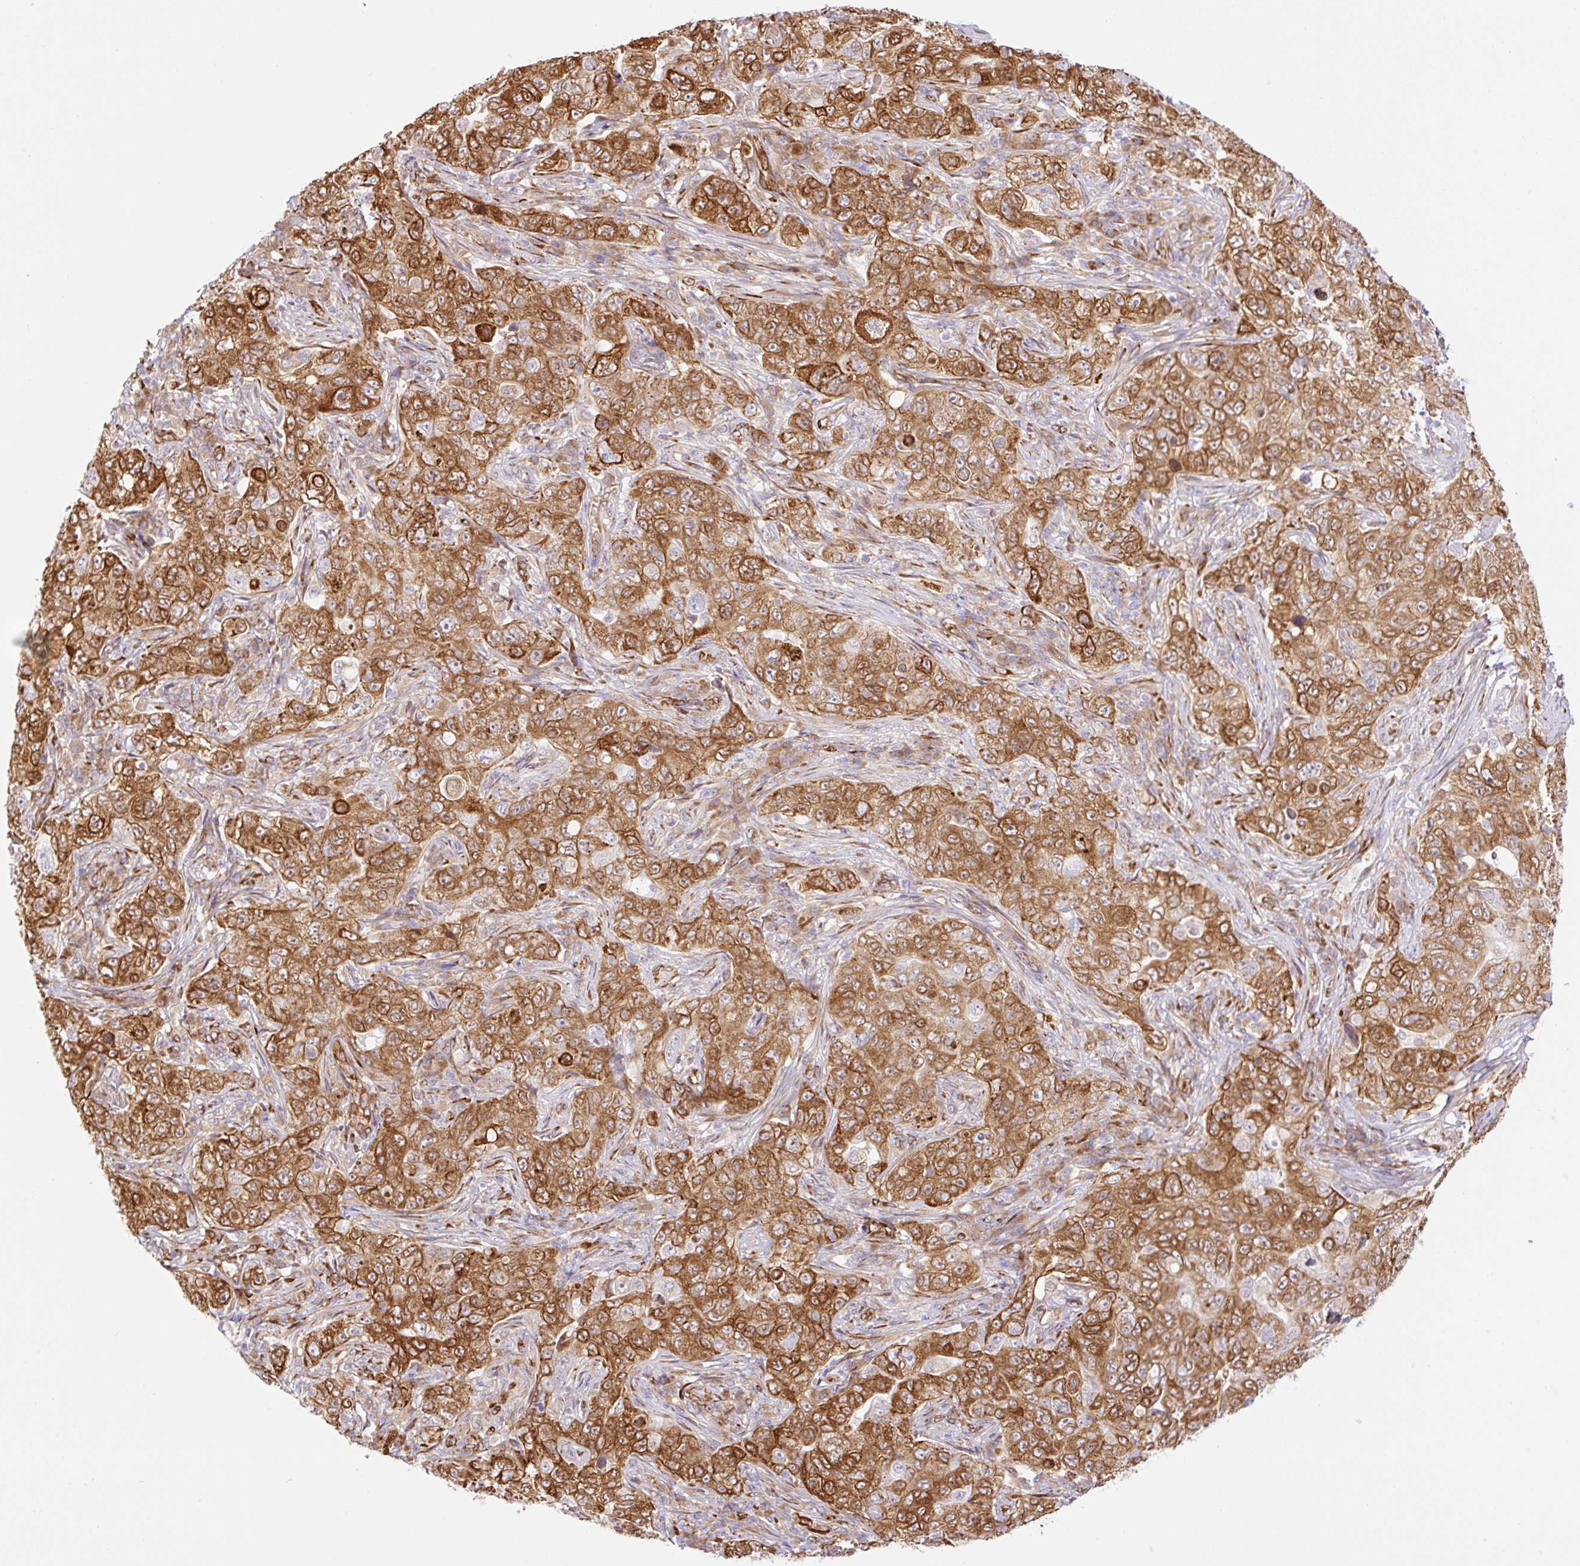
{"staining": {"intensity": "moderate", "quantity": ">75%", "location": "cytoplasmic/membranous"}, "tissue": "pancreatic cancer", "cell_type": "Tumor cells", "image_type": "cancer", "snomed": [{"axis": "morphology", "description": "Adenocarcinoma, NOS"}, {"axis": "topography", "description": "Pancreas"}], "caption": "A brown stain labels moderate cytoplasmic/membranous positivity of a protein in pancreatic cancer tumor cells.", "gene": "RAB30", "patient": {"sex": "male", "age": 68}}